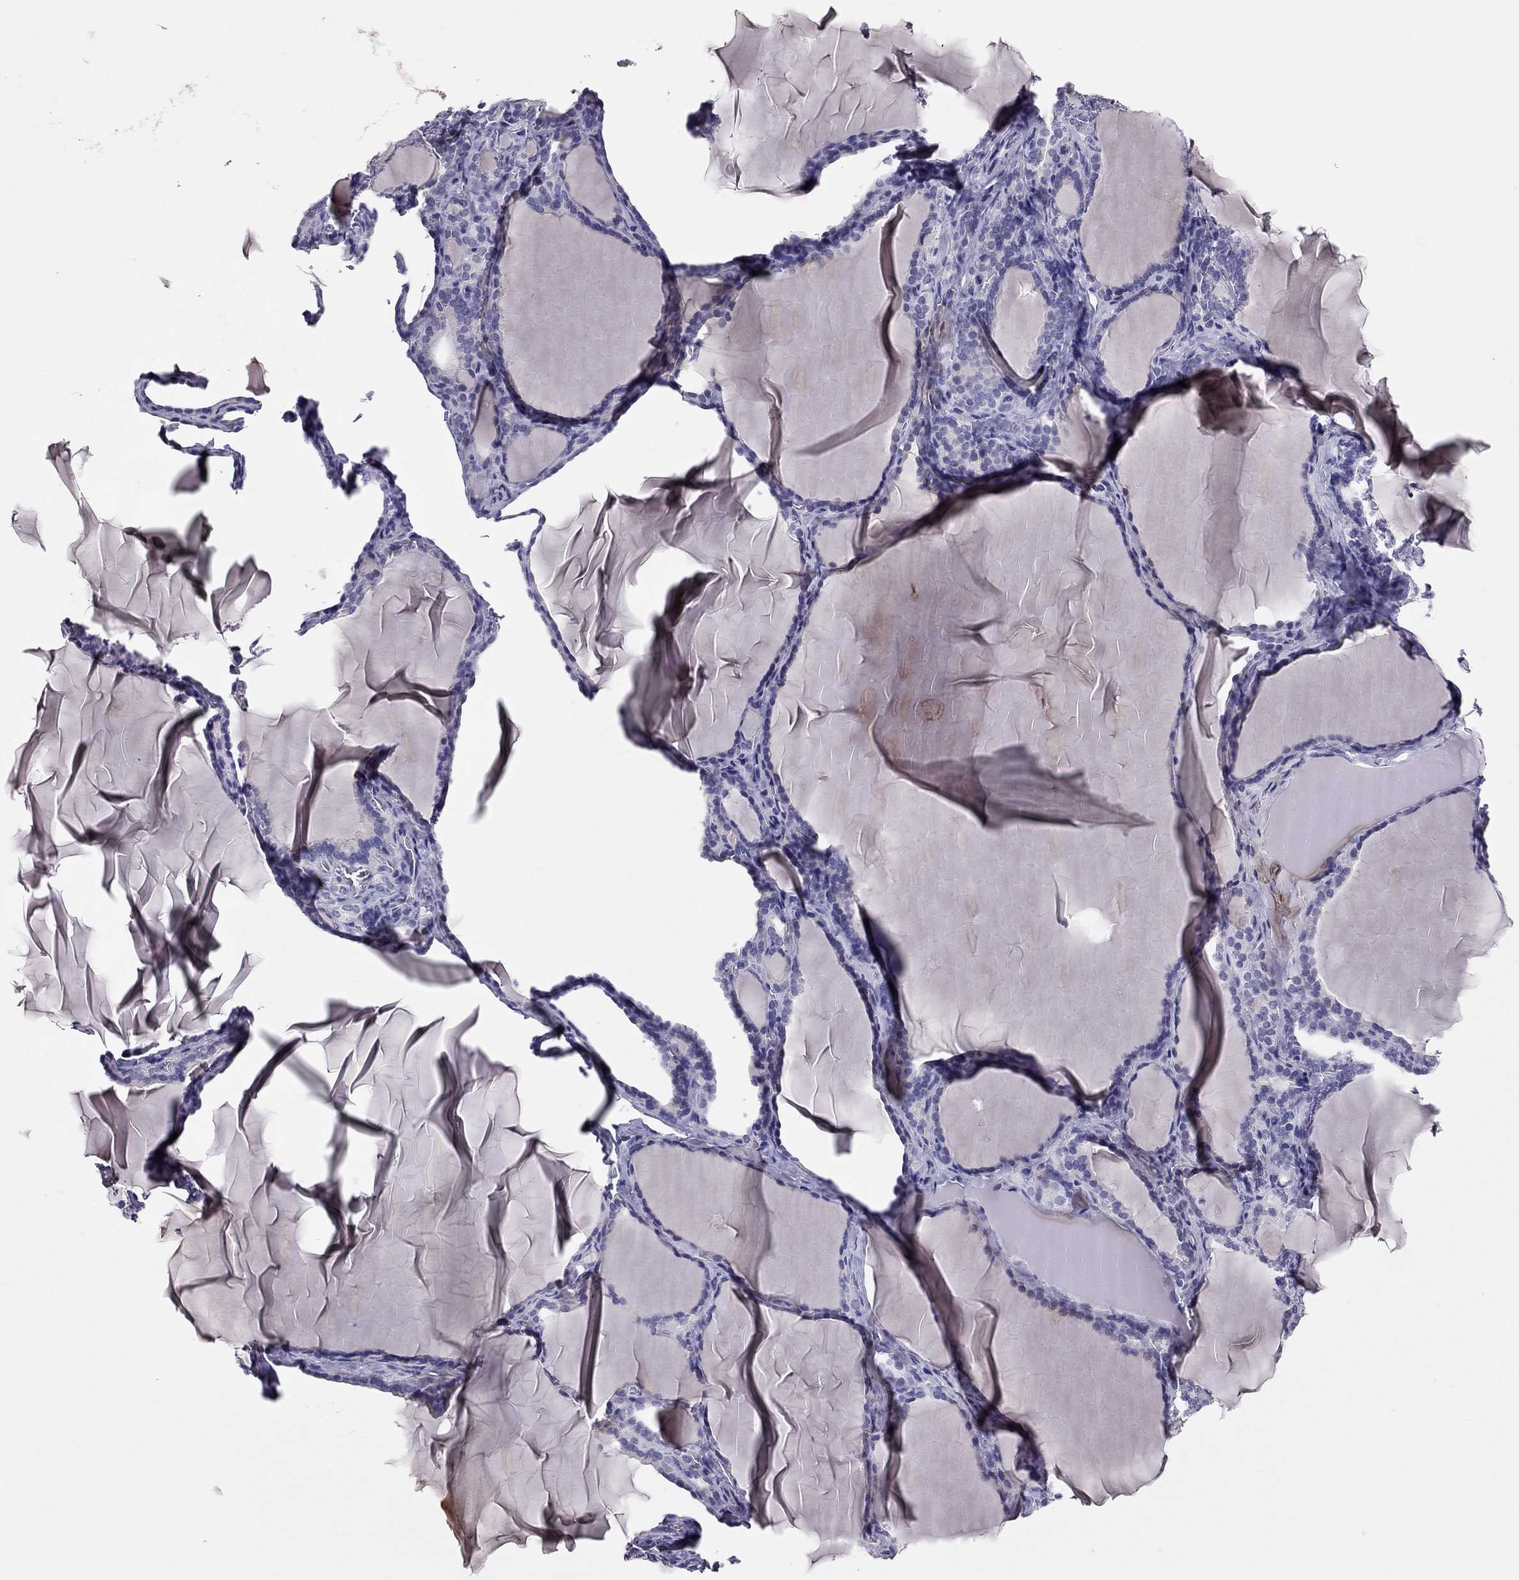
{"staining": {"intensity": "negative", "quantity": "none", "location": "none"}, "tissue": "thyroid gland", "cell_type": "Glandular cells", "image_type": "normal", "snomed": [{"axis": "morphology", "description": "Normal tissue, NOS"}, {"axis": "morphology", "description": "Hyperplasia, NOS"}, {"axis": "topography", "description": "Thyroid gland"}], "caption": "IHC image of benign thyroid gland: thyroid gland stained with DAB (3,3'-diaminobenzidine) displays no significant protein expression in glandular cells.", "gene": "ADORA2A", "patient": {"sex": "female", "age": 27}}